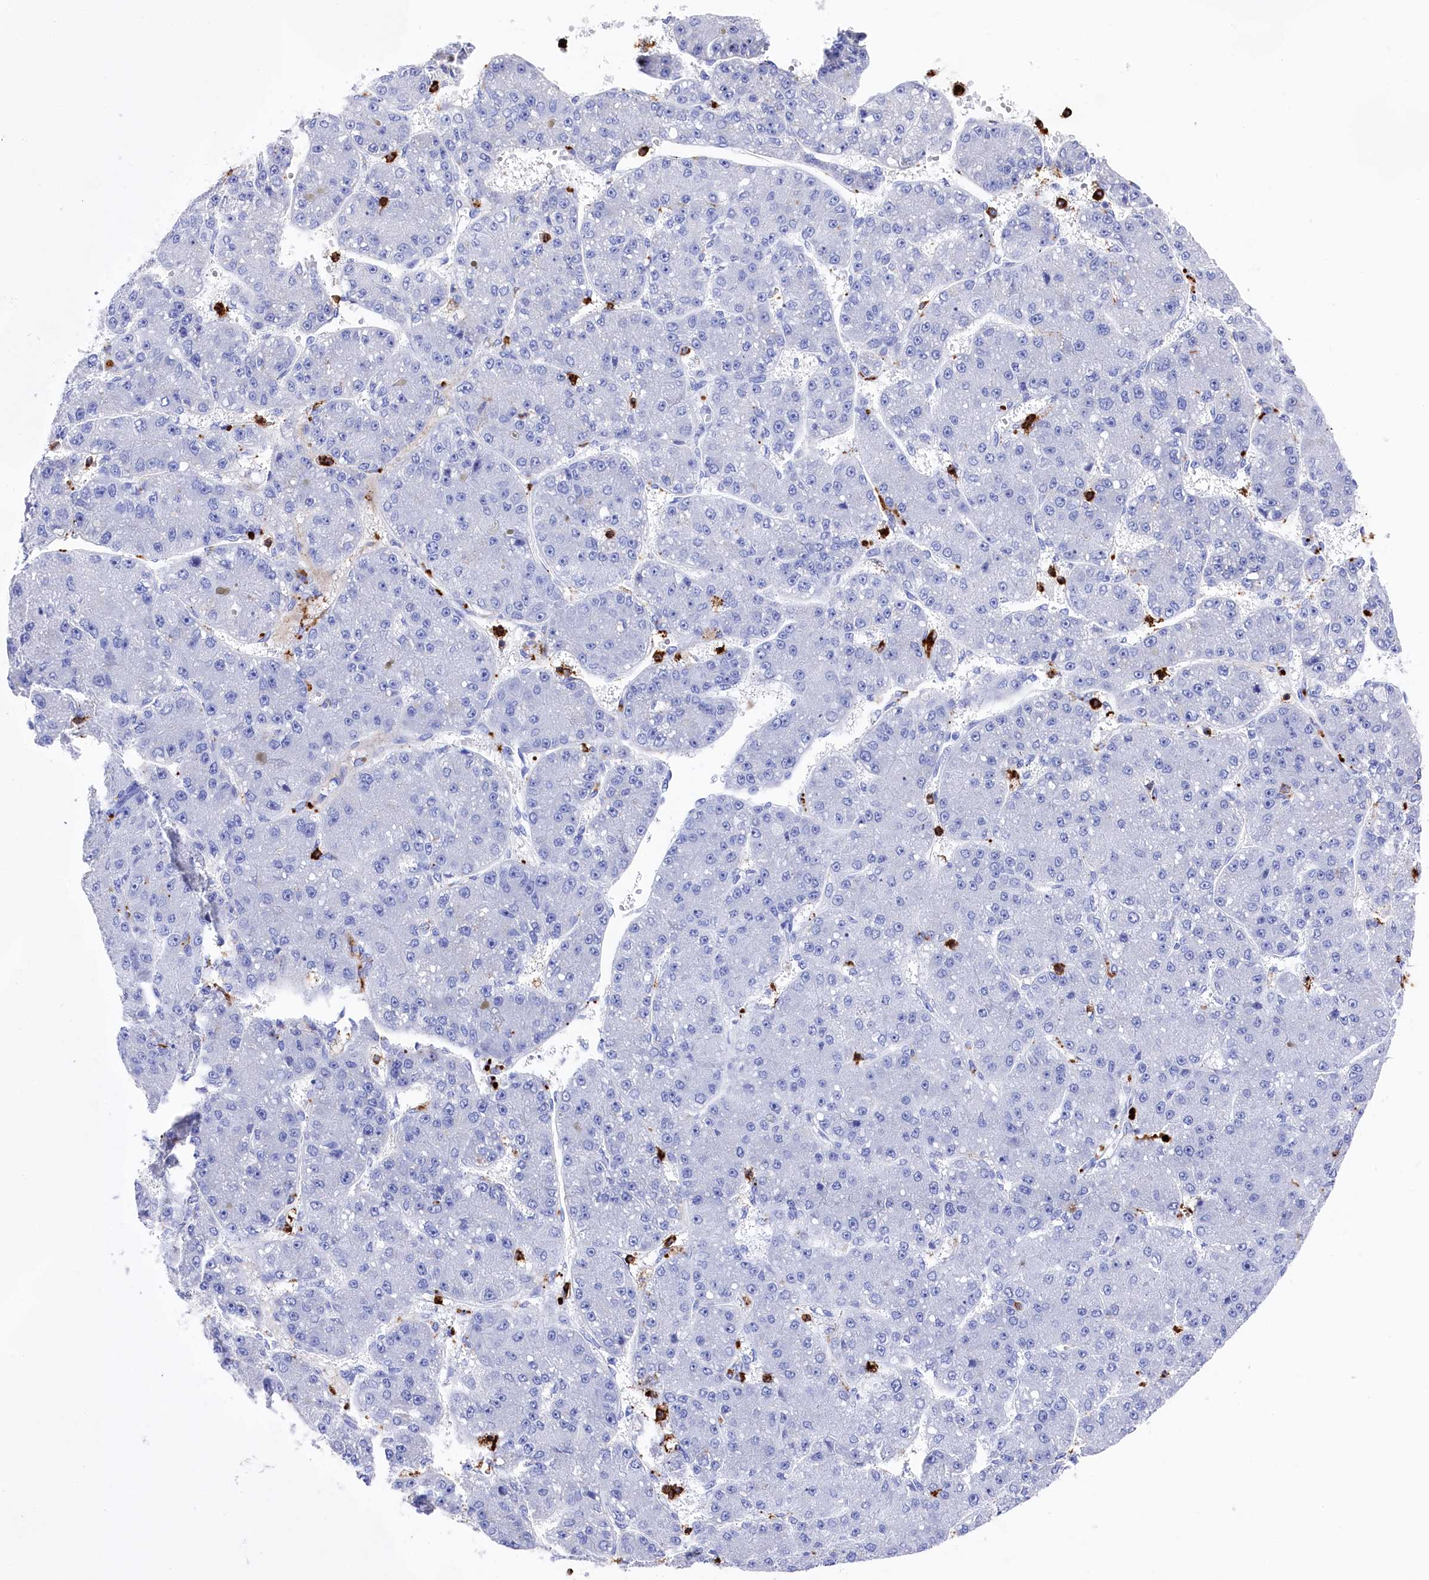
{"staining": {"intensity": "negative", "quantity": "none", "location": "none"}, "tissue": "liver cancer", "cell_type": "Tumor cells", "image_type": "cancer", "snomed": [{"axis": "morphology", "description": "Carcinoma, Hepatocellular, NOS"}, {"axis": "topography", "description": "Liver"}], "caption": "Immunohistochemistry histopathology image of liver cancer (hepatocellular carcinoma) stained for a protein (brown), which displays no positivity in tumor cells.", "gene": "PLAC8", "patient": {"sex": "male", "age": 67}}